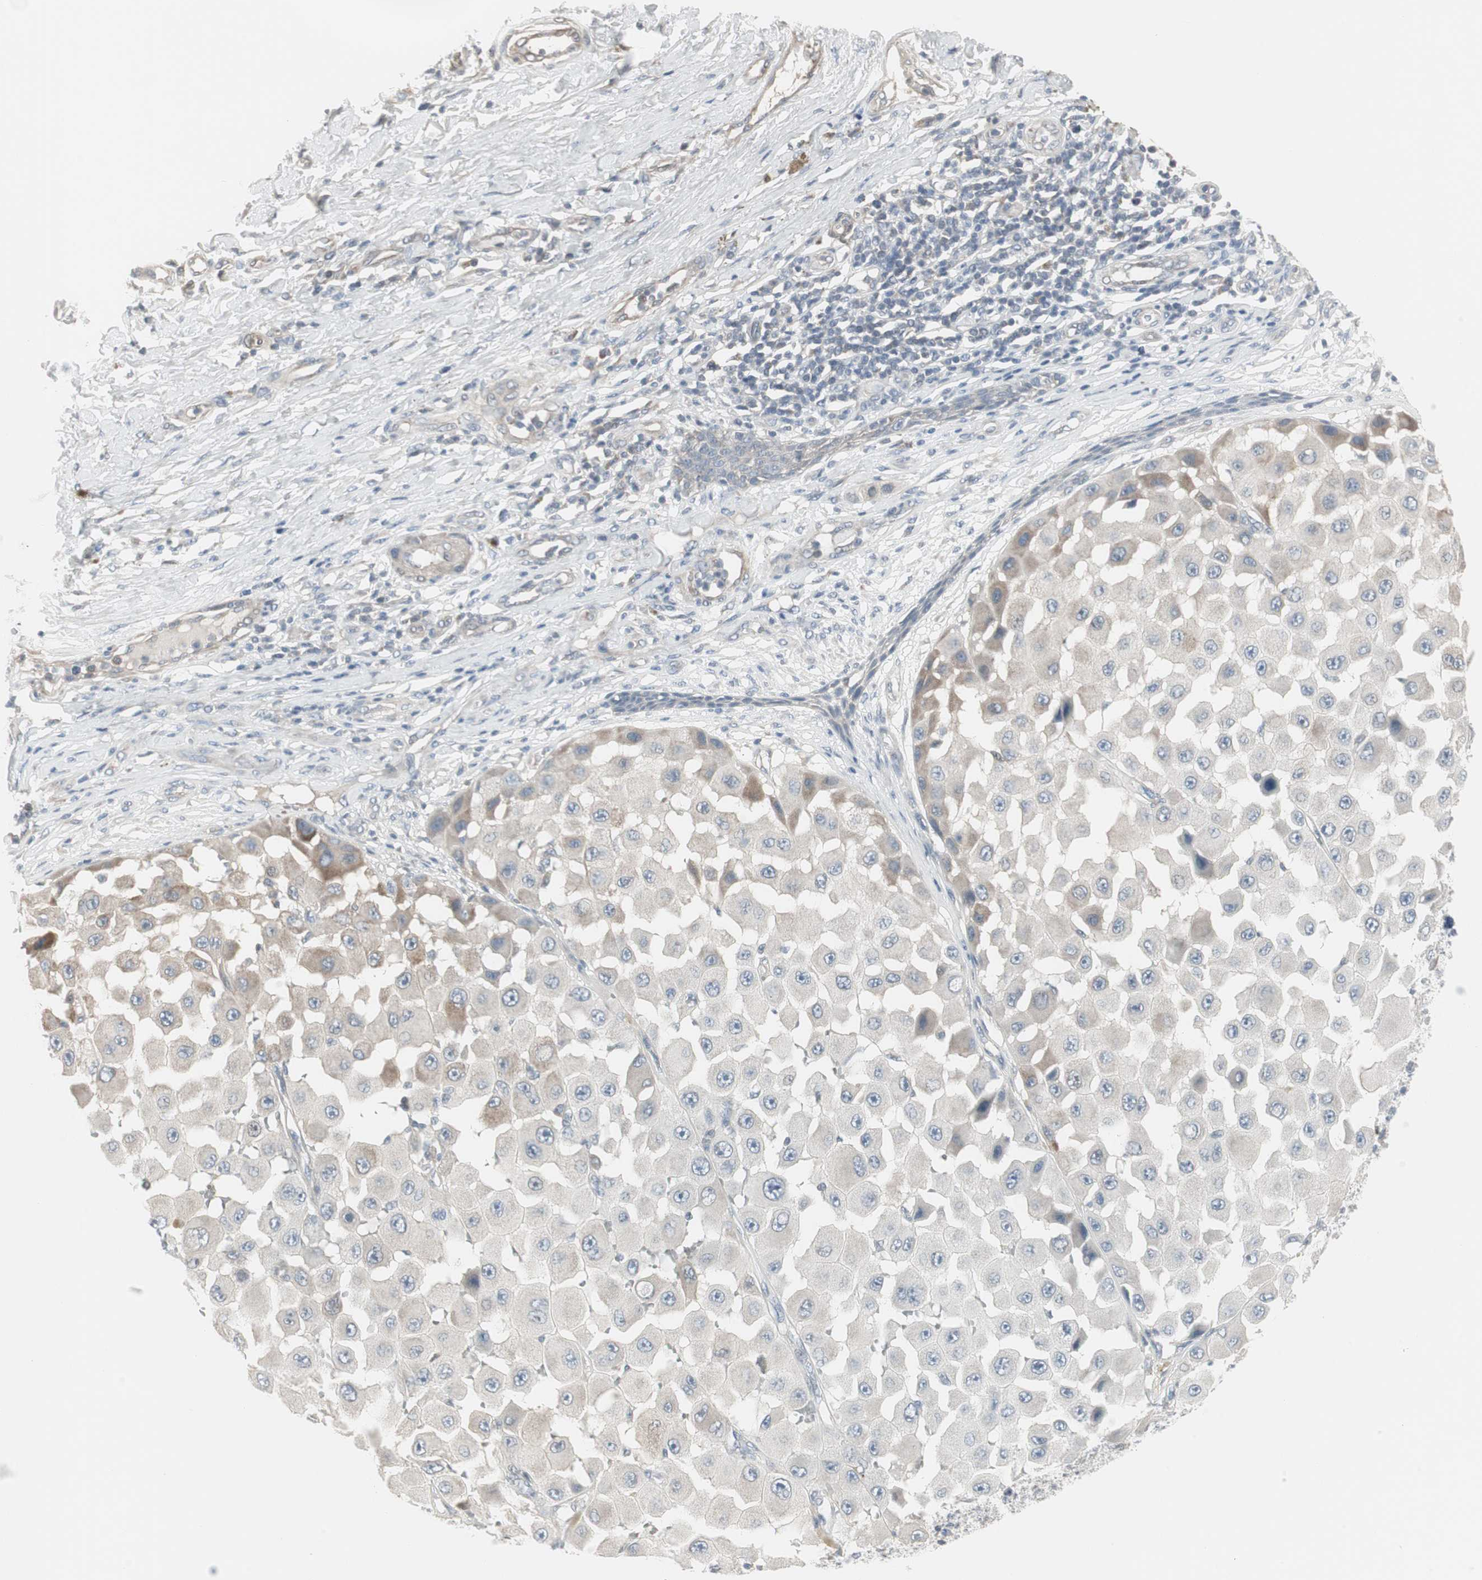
{"staining": {"intensity": "weak", "quantity": "<25%", "location": "cytoplasmic/membranous"}, "tissue": "melanoma", "cell_type": "Tumor cells", "image_type": "cancer", "snomed": [{"axis": "morphology", "description": "Malignant melanoma, NOS"}, {"axis": "topography", "description": "Skin"}], "caption": "IHC of melanoma demonstrates no positivity in tumor cells.", "gene": "DMPK", "patient": {"sex": "female", "age": 81}}